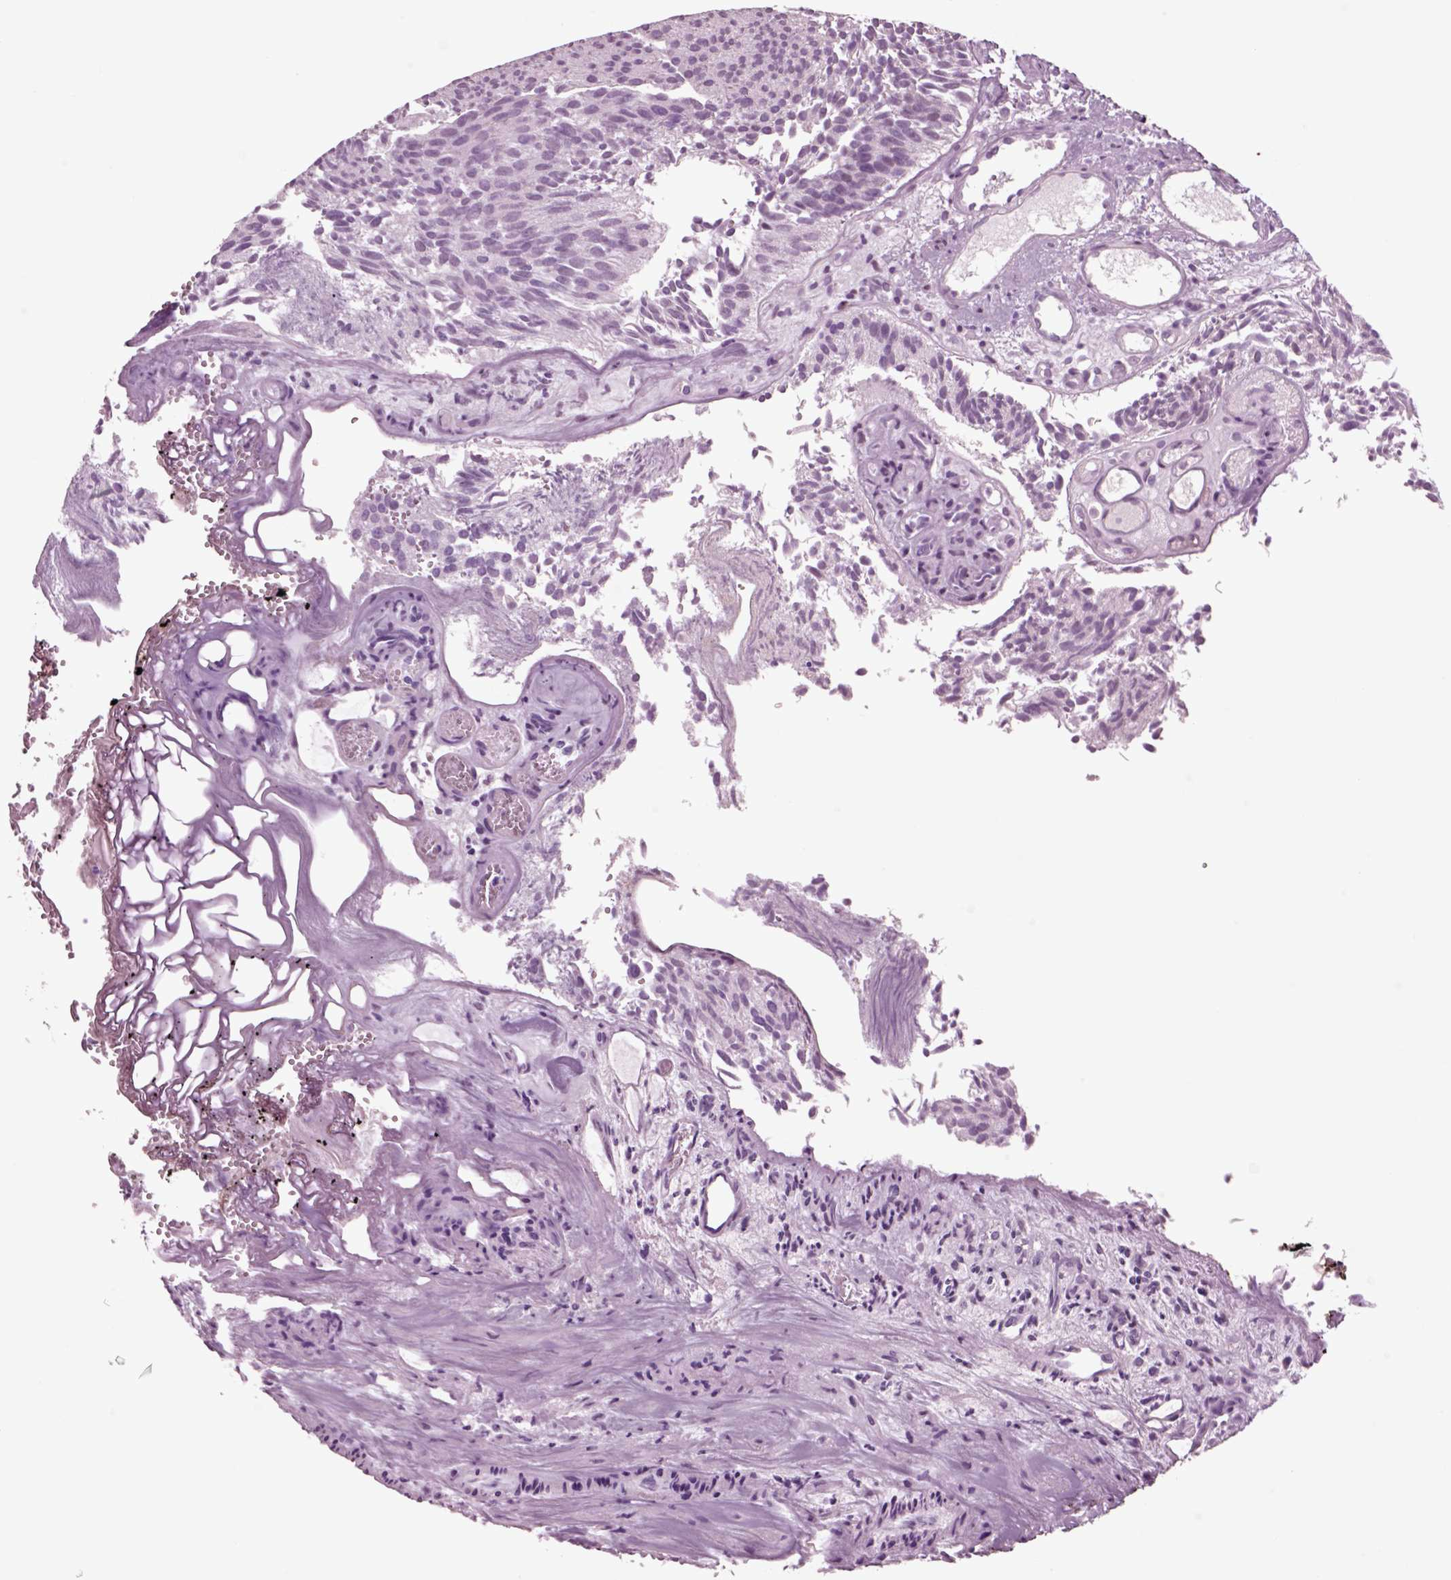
{"staining": {"intensity": "negative", "quantity": "none", "location": "none"}, "tissue": "urothelial cancer", "cell_type": "Tumor cells", "image_type": "cancer", "snomed": [{"axis": "morphology", "description": "Urothelial carcinoma, Low grade"}, {"axis": "topography", "description": "Urinary bladder"}], "caption": "A high-resolution photomicrograph shows immunohistochemistry (IHC) staining of low-grade urothelial carcinoma, which reveals no significant staining in tumor cells. The staining is performed using DAB brown chromogen with nuclei counter-stained in using hematoxylin.", "gene": "CHGB", "patient": {"sex": "female", "age": 87}}